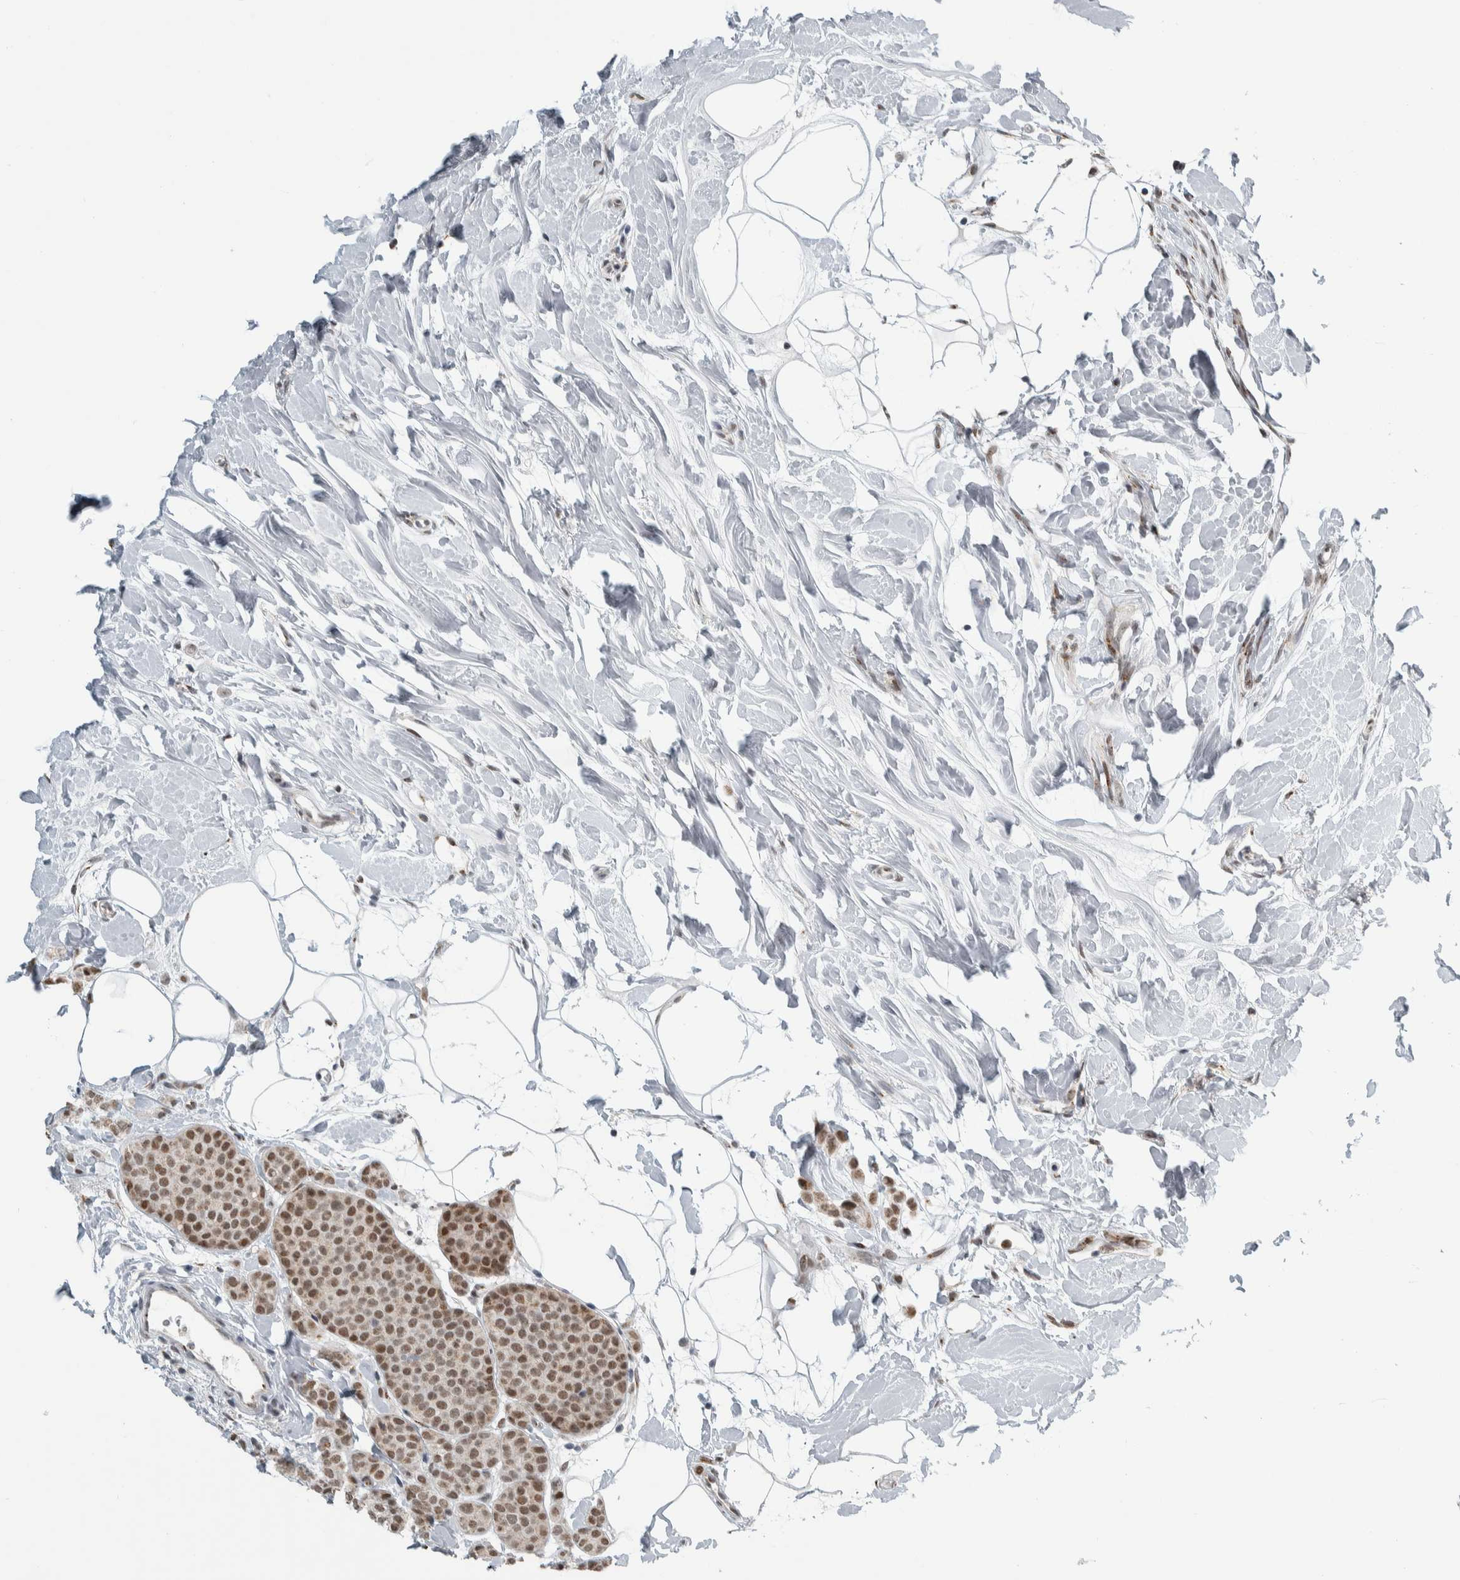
{"staining": {"intensity": "moderate", "quantity": ">75%", "location": "nuclear"}, "tissue": "breast cancer", "cell_type": "Tumor cells", "image_type": "cancer", "snomed": [{"axis": "morphology", "description": "Lobular carcinoma, in situ"}, {"axis": "morphology", "description": "Lobular carcinoma"}, {"axis": "topography", "description": "Breast"}], "caption": "IHC (DAB) staining of human lobular carcinoma (breast) shows moderate nuclear protein expression in about >75% of tumor cells.", "gene": "ZMYND8", "patient": {"sex": "female", "age": 41}}